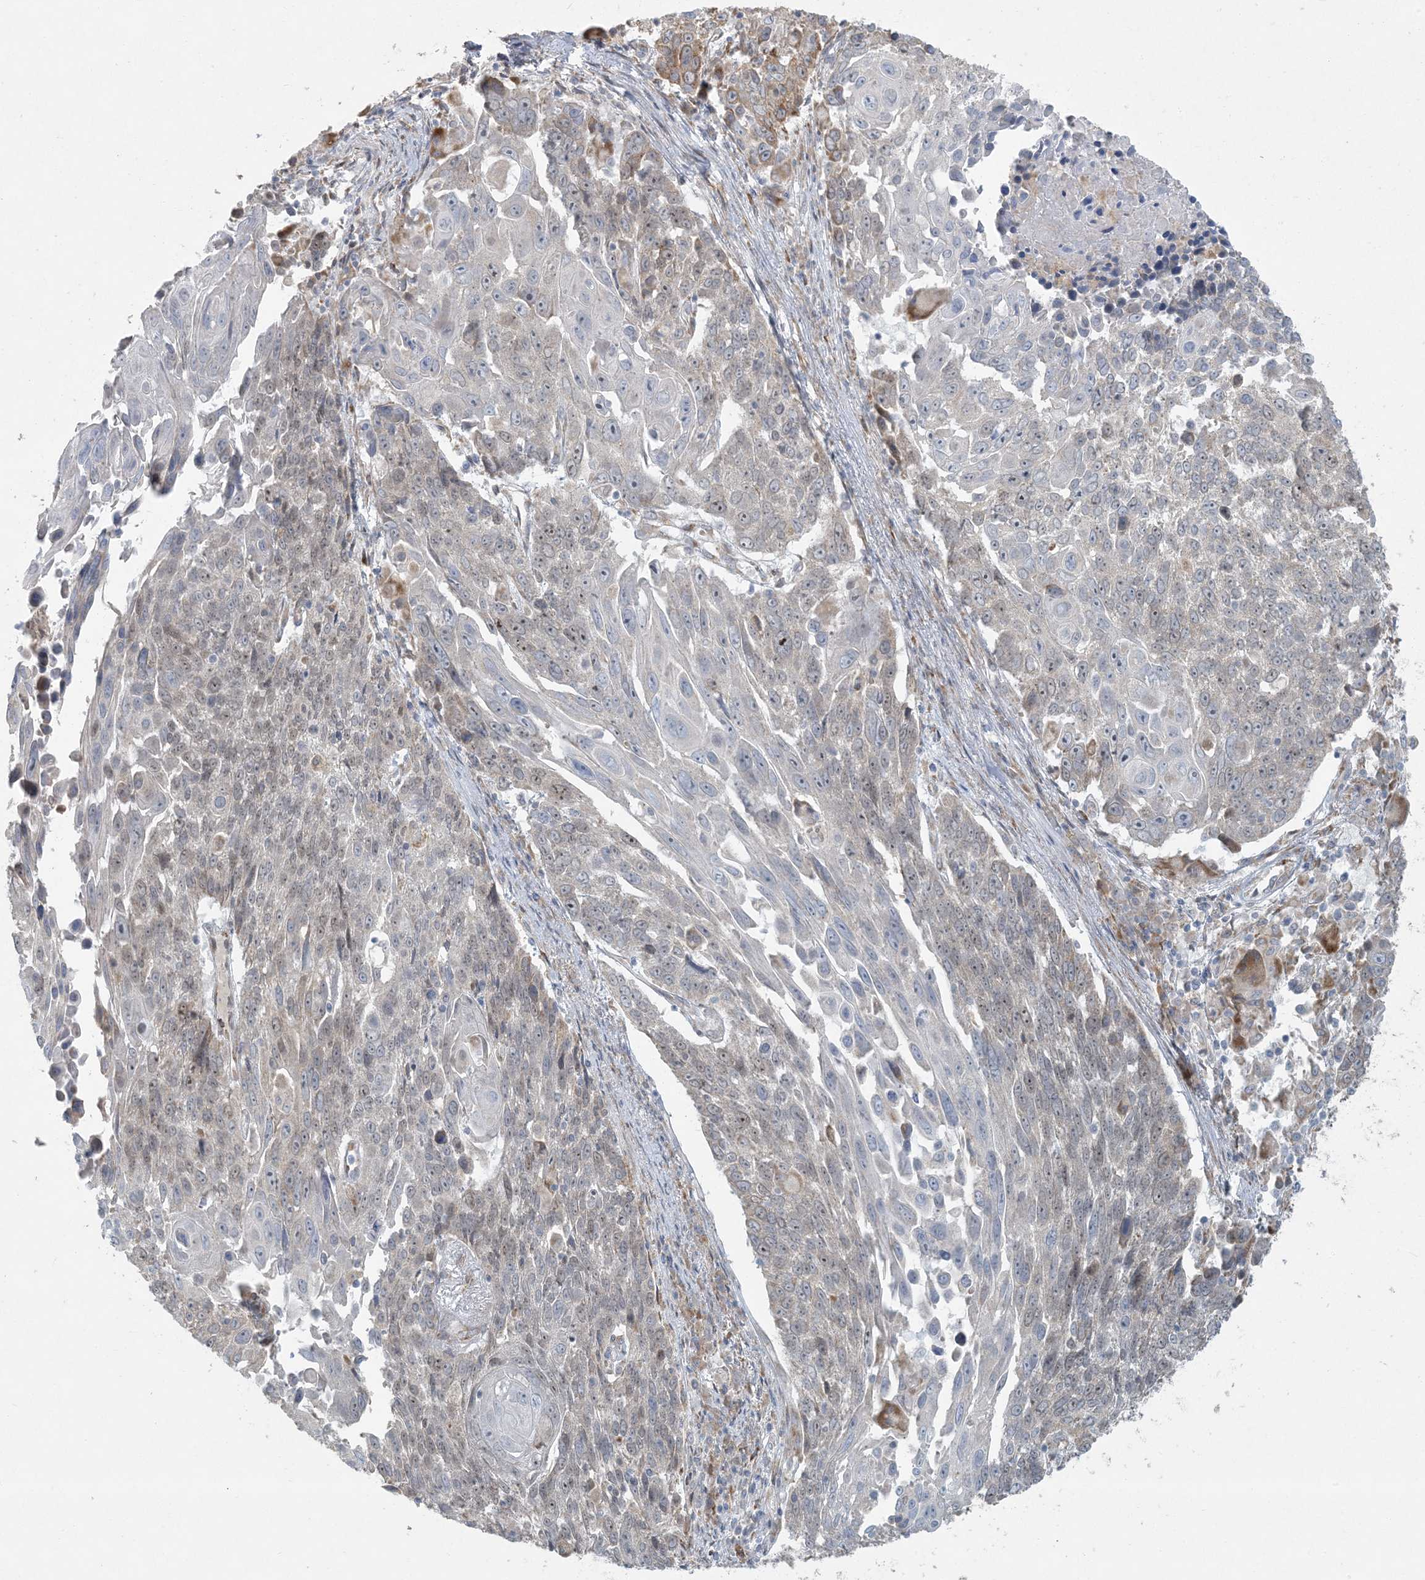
{"staining": {"intensity": "moderate", "quantity": "25%-75%", "location": "cytoplasmic/membranous,nuclear"}, "tissue": "lung cancer", "cell_type": "Tumor cells", "image_type": "cancer", "snomed": [{"axis": "morphology", "description": "Squamous cell carcinoma, NOS"}, {"axis": "topography", "description": "Lung"}], "caption": "Approximately 25%-75% of tumor cells in human lung squamous cell carcinoma exhibit moderate cytoplasmic/membranous and nuclear protein staining as visualized by brown immunohistochemical staining.", "gene": "HACL1", "patient": {"sex": "male", "age": 66}}